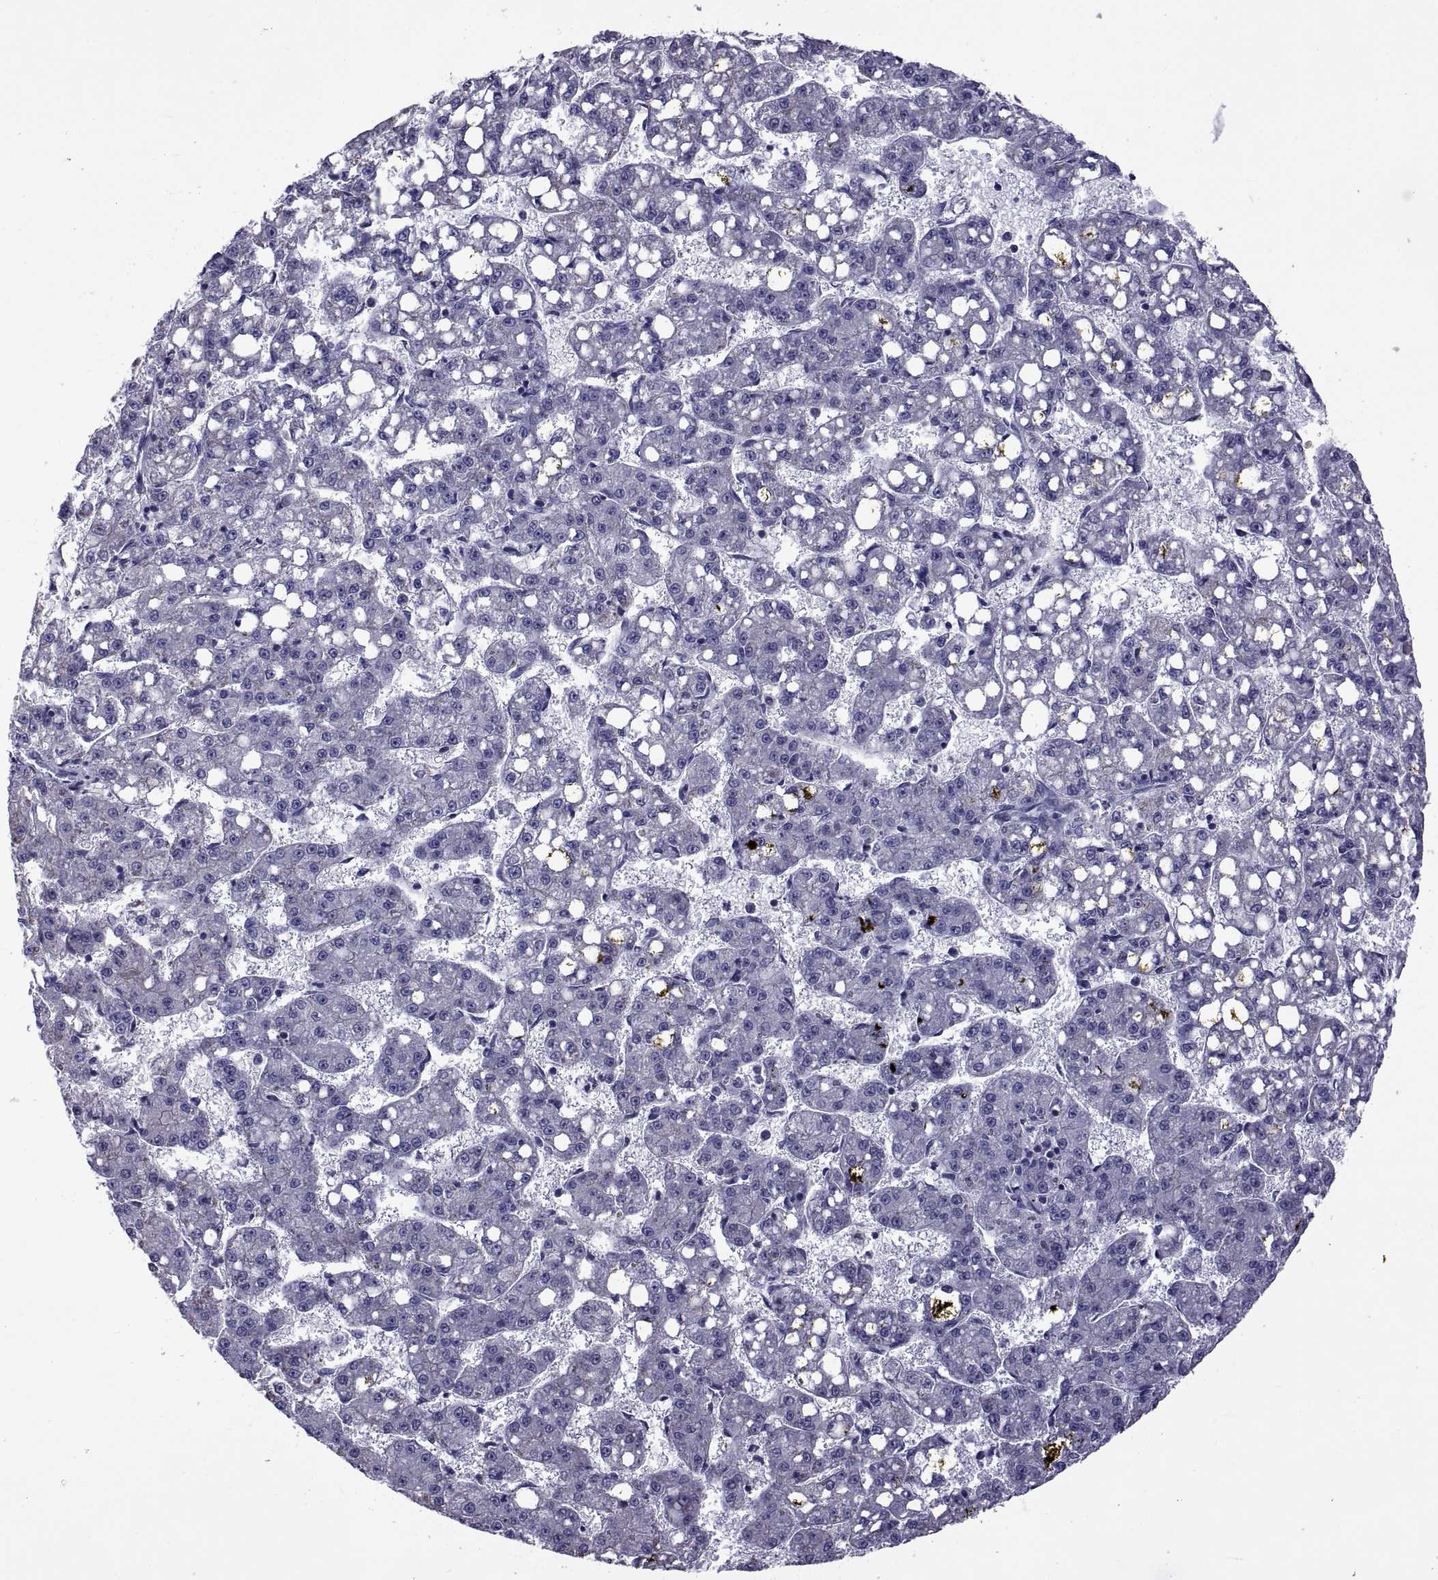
{"staining": {"intensity": "negative", "quantity": "none", "location": "none"}, "tissue": "liver cancer", "cell_type": "Tumor cells", "image_type": "cancer", "snomed": [{"axis": "morphology", "description": "Carcinoma, Hepatocellular, NOS"}, {"axis": "topography", "description": "Liver"}], "caption": "Protein analysis of liver cancer demonstrates no significant staining in tumor cells. (Stains: DAB (3,3'-diaminobenzidine) immunohistochemistry (IHC) with hematoxylin counter stain, Microscopy: brightfield microscopy at high magnification).", "gene": "TMC3", "patient": {"sex": "female", "age": 65}}